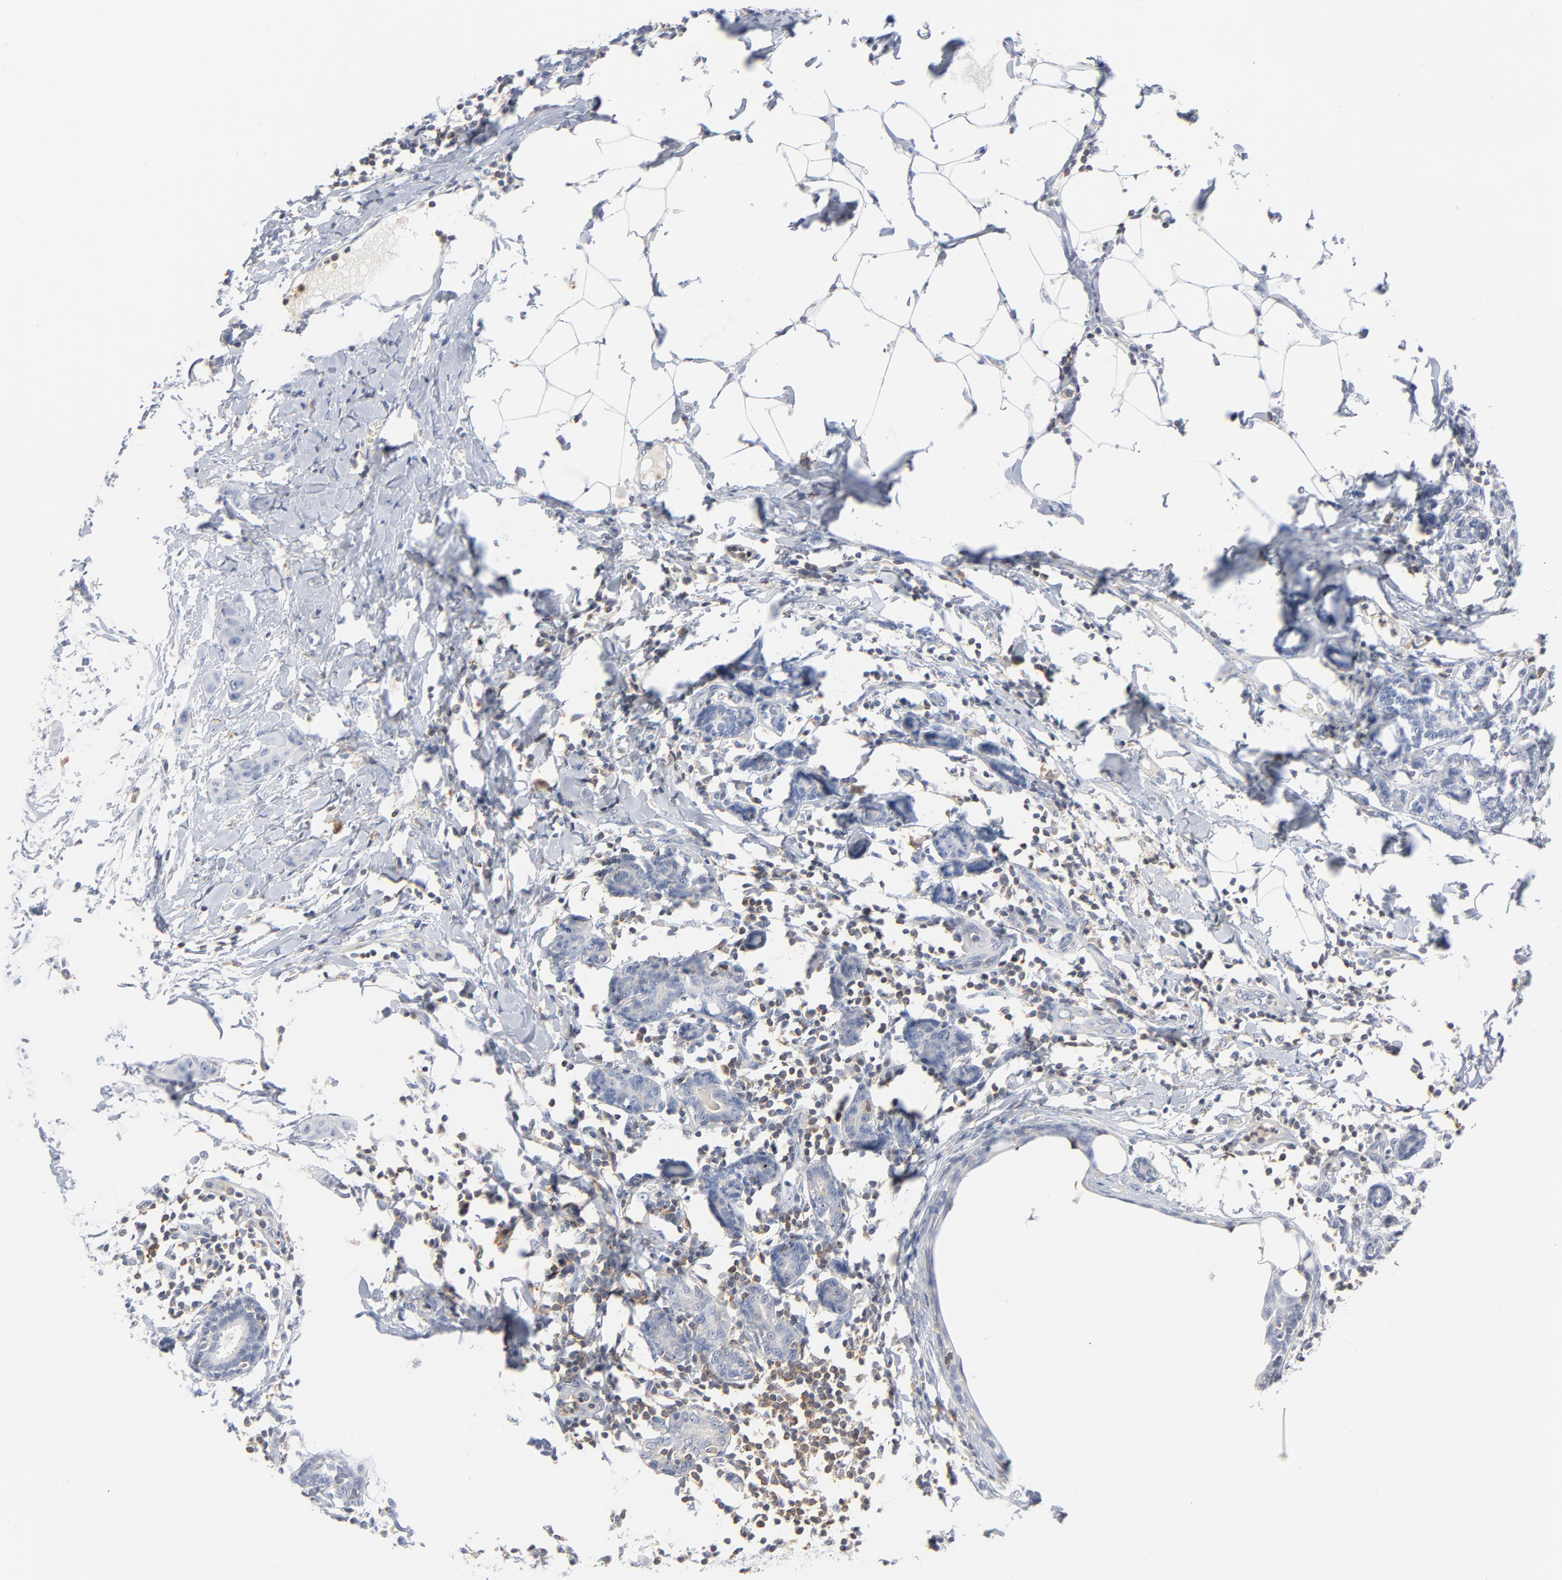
{"staining": {"intensity": "negative", "quantity": "none", "location": "none"}, "tissue": "breast cancer", "cell_type": "Tumor cells", "image_type": "cancer", "snomed": [{"axis": "morphology", "description": "Duct carcinoma"}, {"axis": "topography", "description": "Breast"}], "caption": "DAB (3,3'-diaminobenzidine) immunohistochemical staining of breast infiltrating ductal carcinoma reveals no significant positivity in tumor cells.", "gene": "PTK2B", "patient": {"sex": "female", "age": 40}}